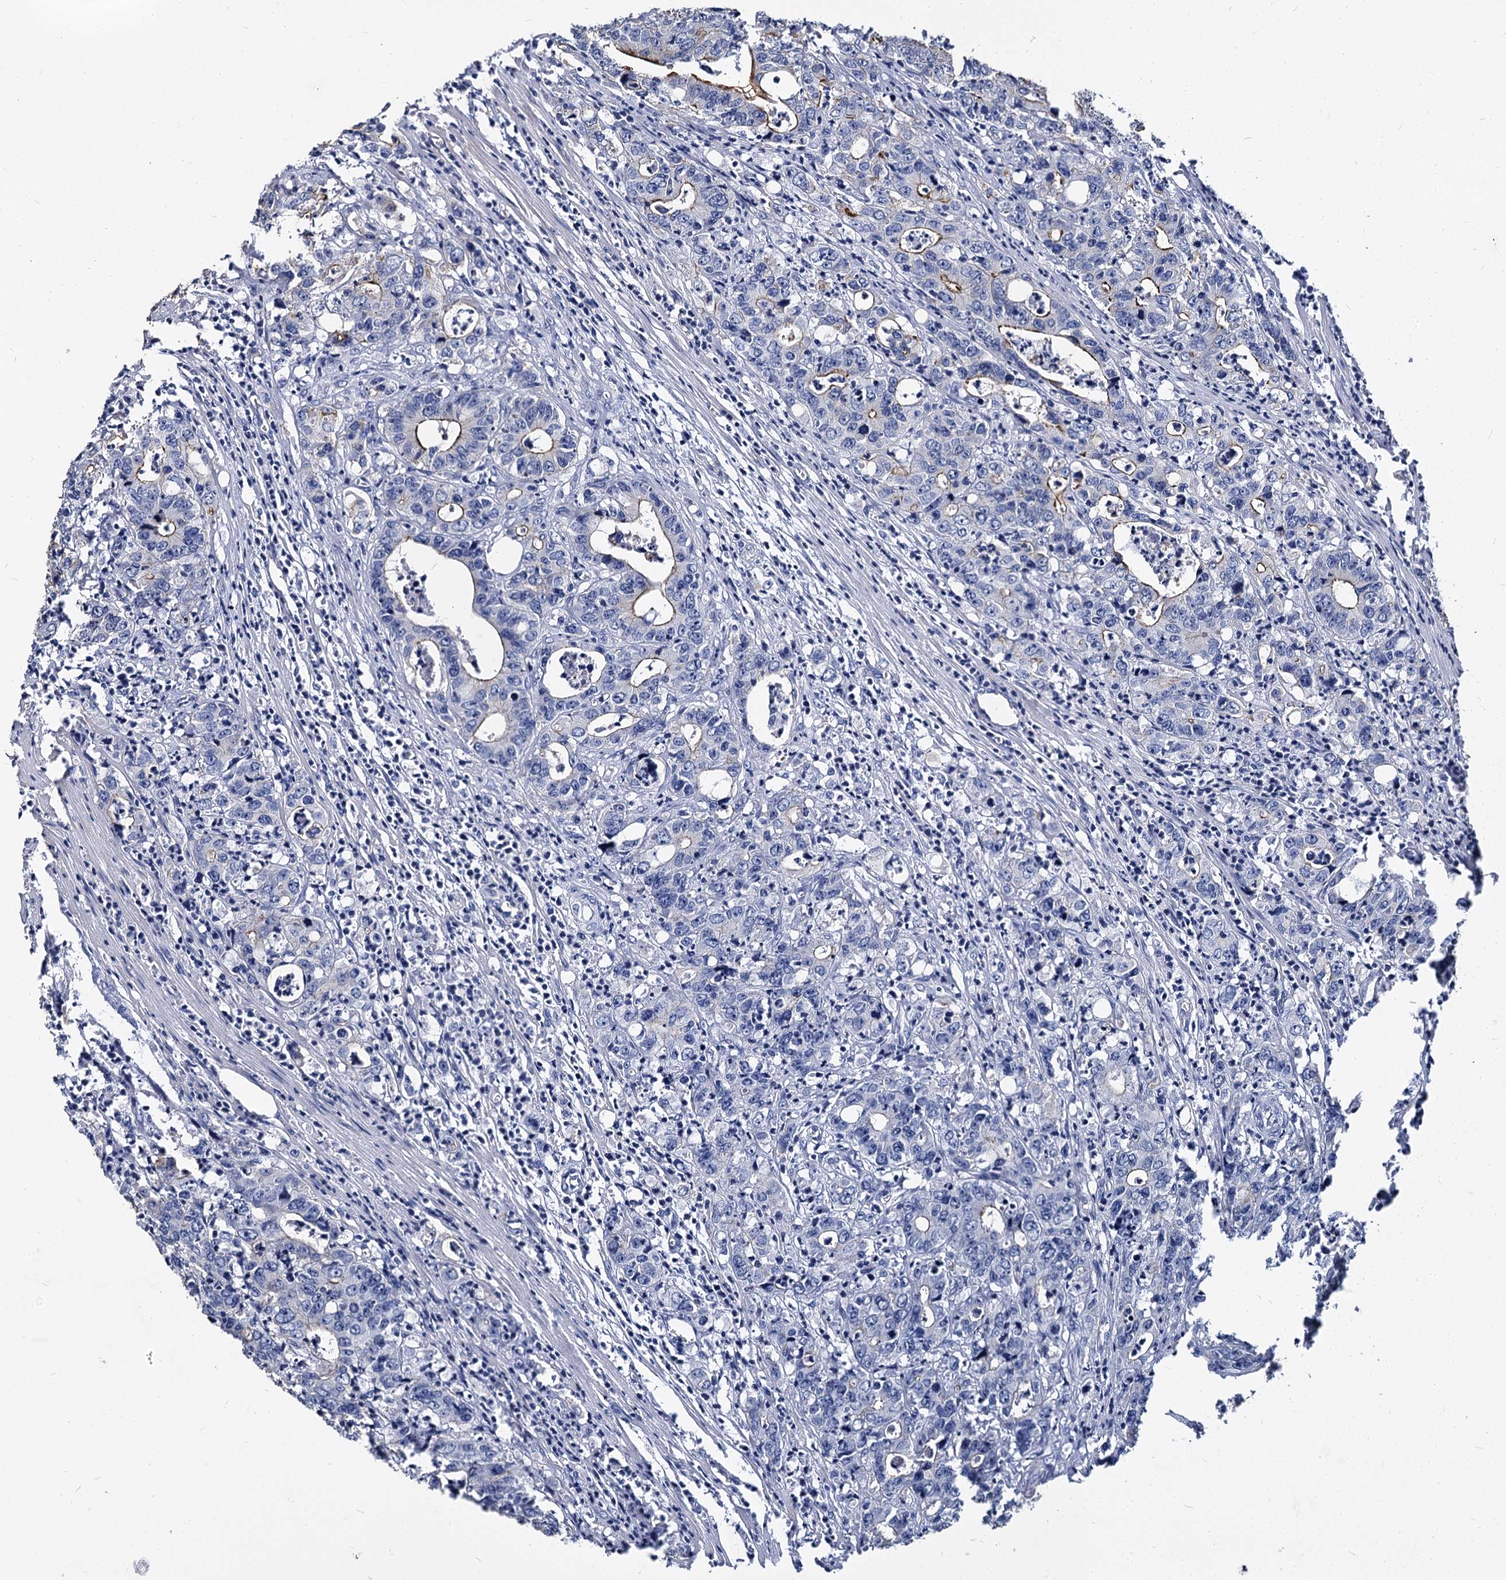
{"staining": {"intensity": "moderate", "quantity": "<25%", "location": "cytoplasmic/membranous"}, "tissue": "colorectal cancer", "cell_type": "Tumor cells", "image_type": "cancer", "snomed": [{"axis": "morphology", "description": "Adenocarcinoma, NOS"}, {"axis": "topography", "description": "Colon"}], "caption": "This histopathology image demonstrates colorectal cancer (adenocarcinoma) stained with IHC to label a protein in brown. The cytoplasmic/membranous of tumor cells show moderate positivity for the protein. Nuclei are counter-stained blue.", "gene": "CBFB", "patient": {"sex": "female", "age": 75}}